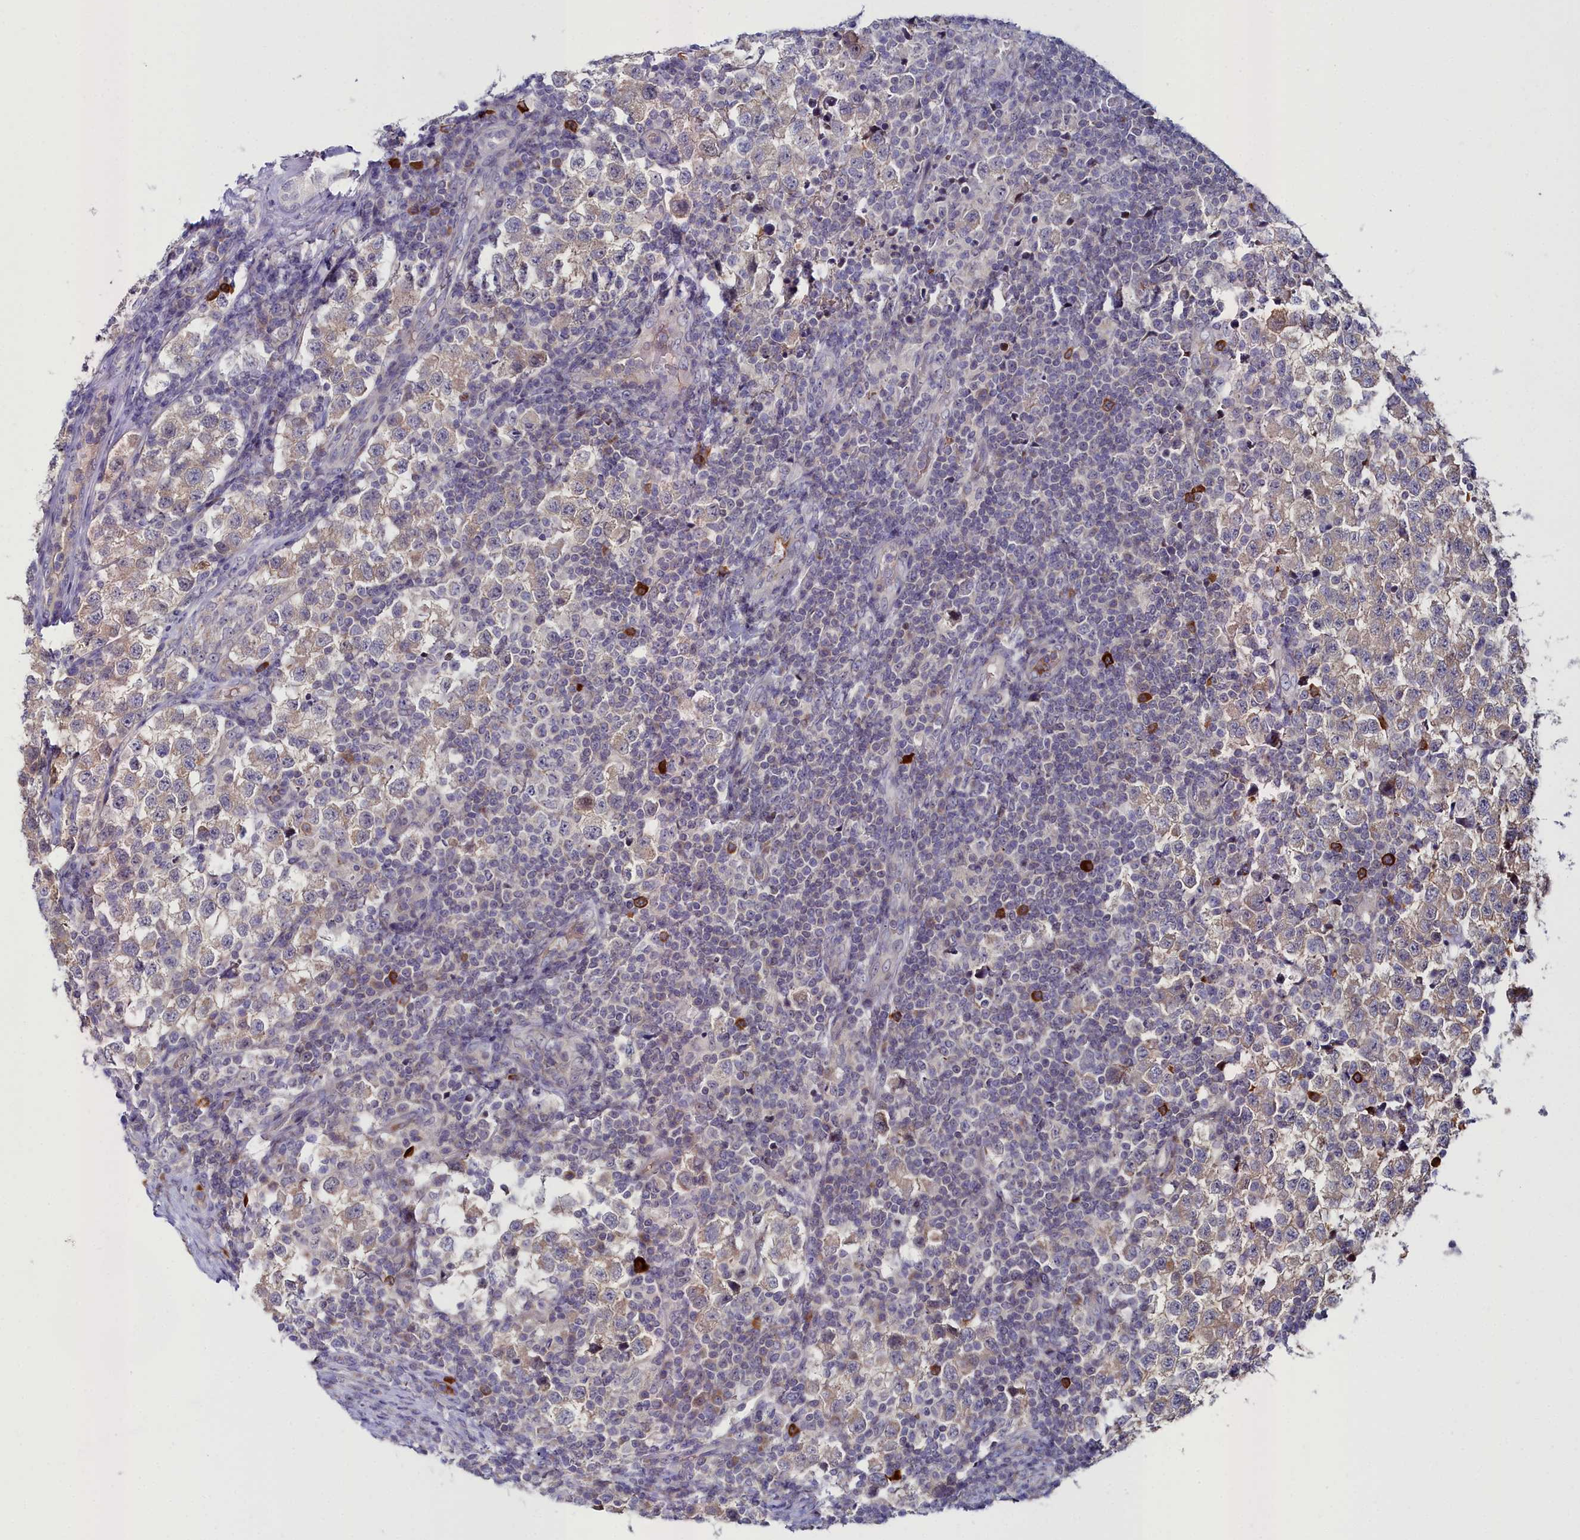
{"staining": {"intensity": "weak", "quantity": "25%-75%", "location": "cytoplasmic/membranous"}, "tissue": "testis cancer", "cell_type": "Tumor cells", "image_type": "cancer", "snomed": [{"axis": "morphology", "description": "Seminoma, NOS"}, {"axis": "topography", "description": "Testis"}], "caption": "A brown stain shows weak cytoplasmic/membranous staining of a protein in human testis cancer (seminoma) tumor cells.", "gene": "KCTD18", "patient": {"sex": "male", "age": 34}}